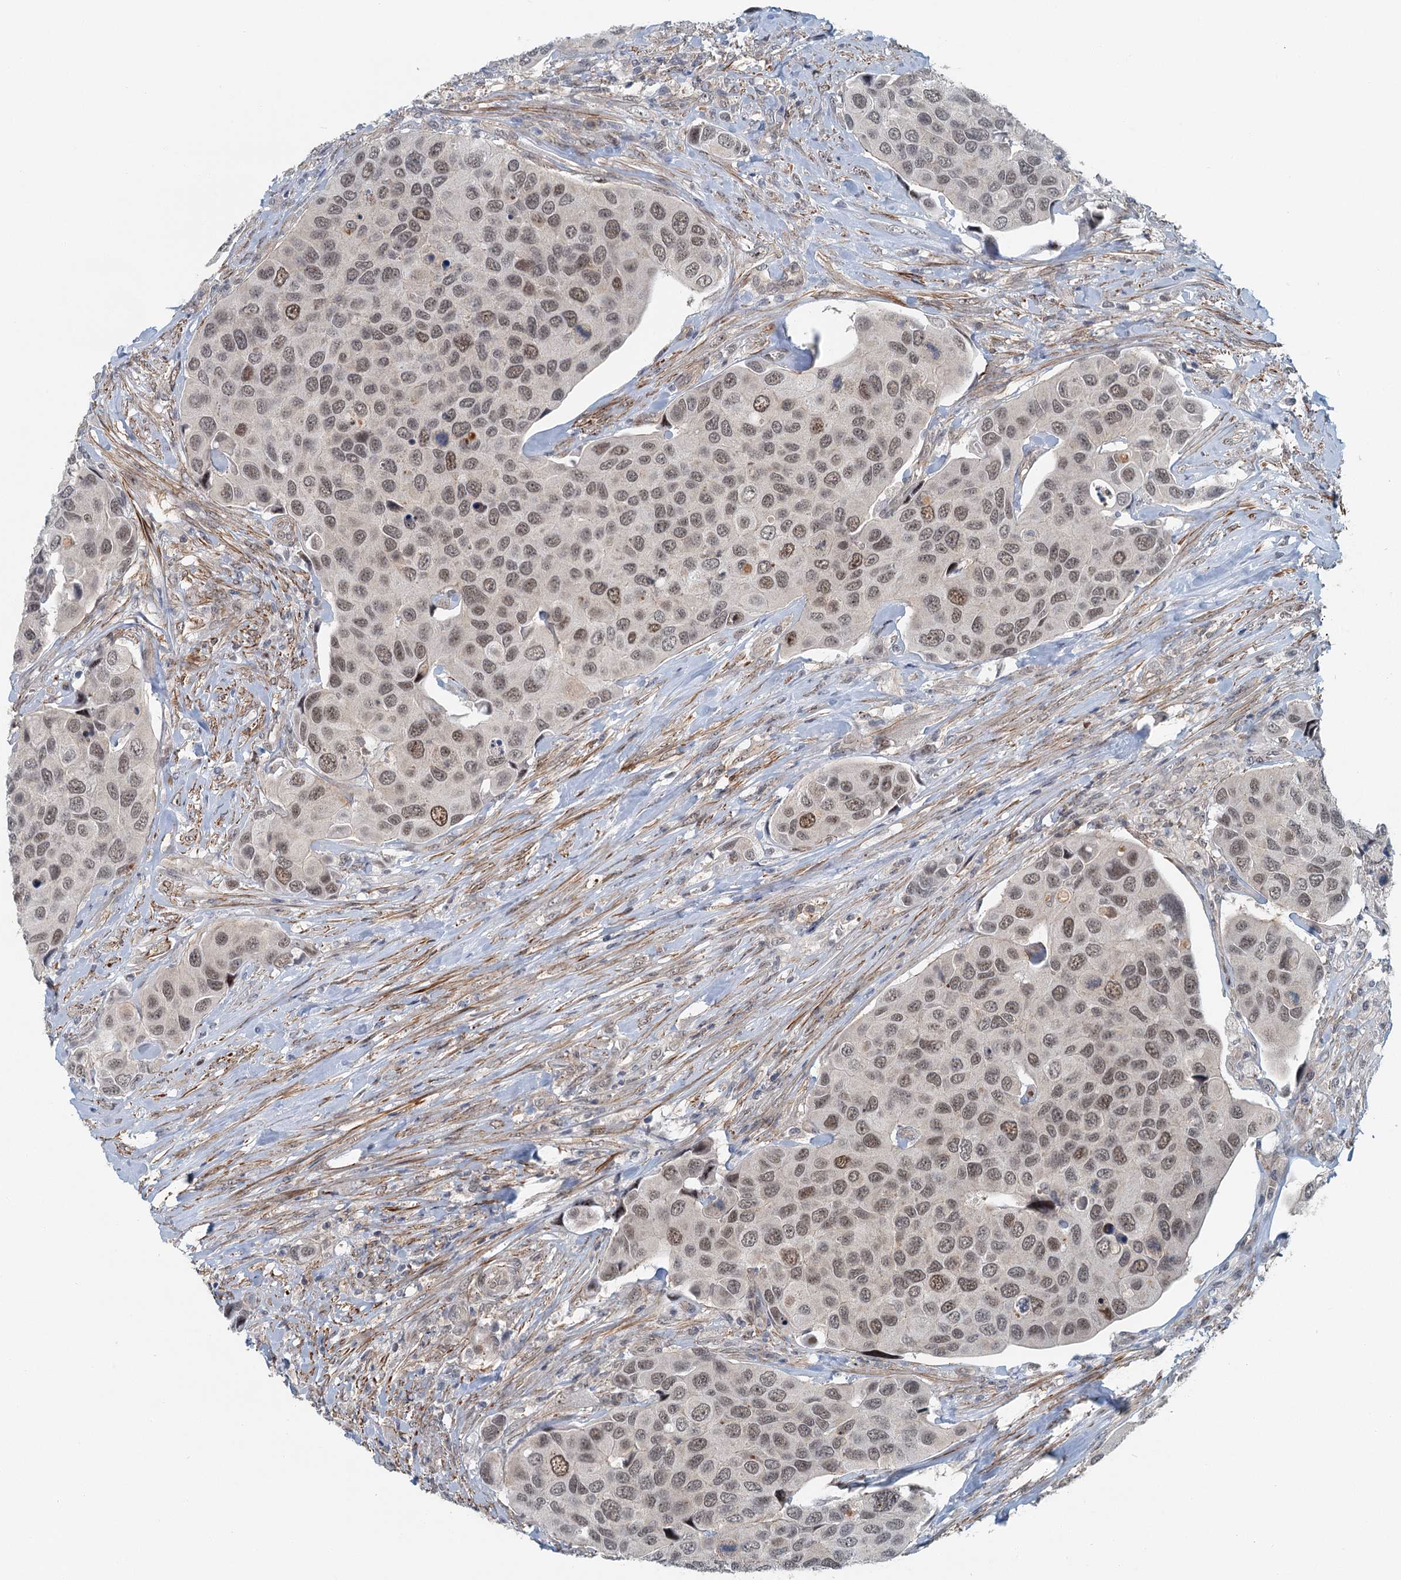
{"staining": {"intensity": "moderate", "quantity": ">75%", "location": "nuclear"}, "tissue": "urothelial cancer", "cell_type": "Tumor cells", "image_type": "cancer", "snomed": [{"axis": "morphology", "description": "Urothelial carcinoma, High grade"}, {"axis": "topography", "description": "Urinary bladder"}], "caption": "High-magnification brightfield microscopy of urothelial carcinoma (high-grade) stained with DAB (3,3'-diaminobenzidine) (brown) and counterstained with hematoxylin (blue). tumor cells exhibit moderate nuclear positivity is present in approximately>75% of cells.", "gene": "TAS2R42", "patient": {"sex": "male", "age": 74}}